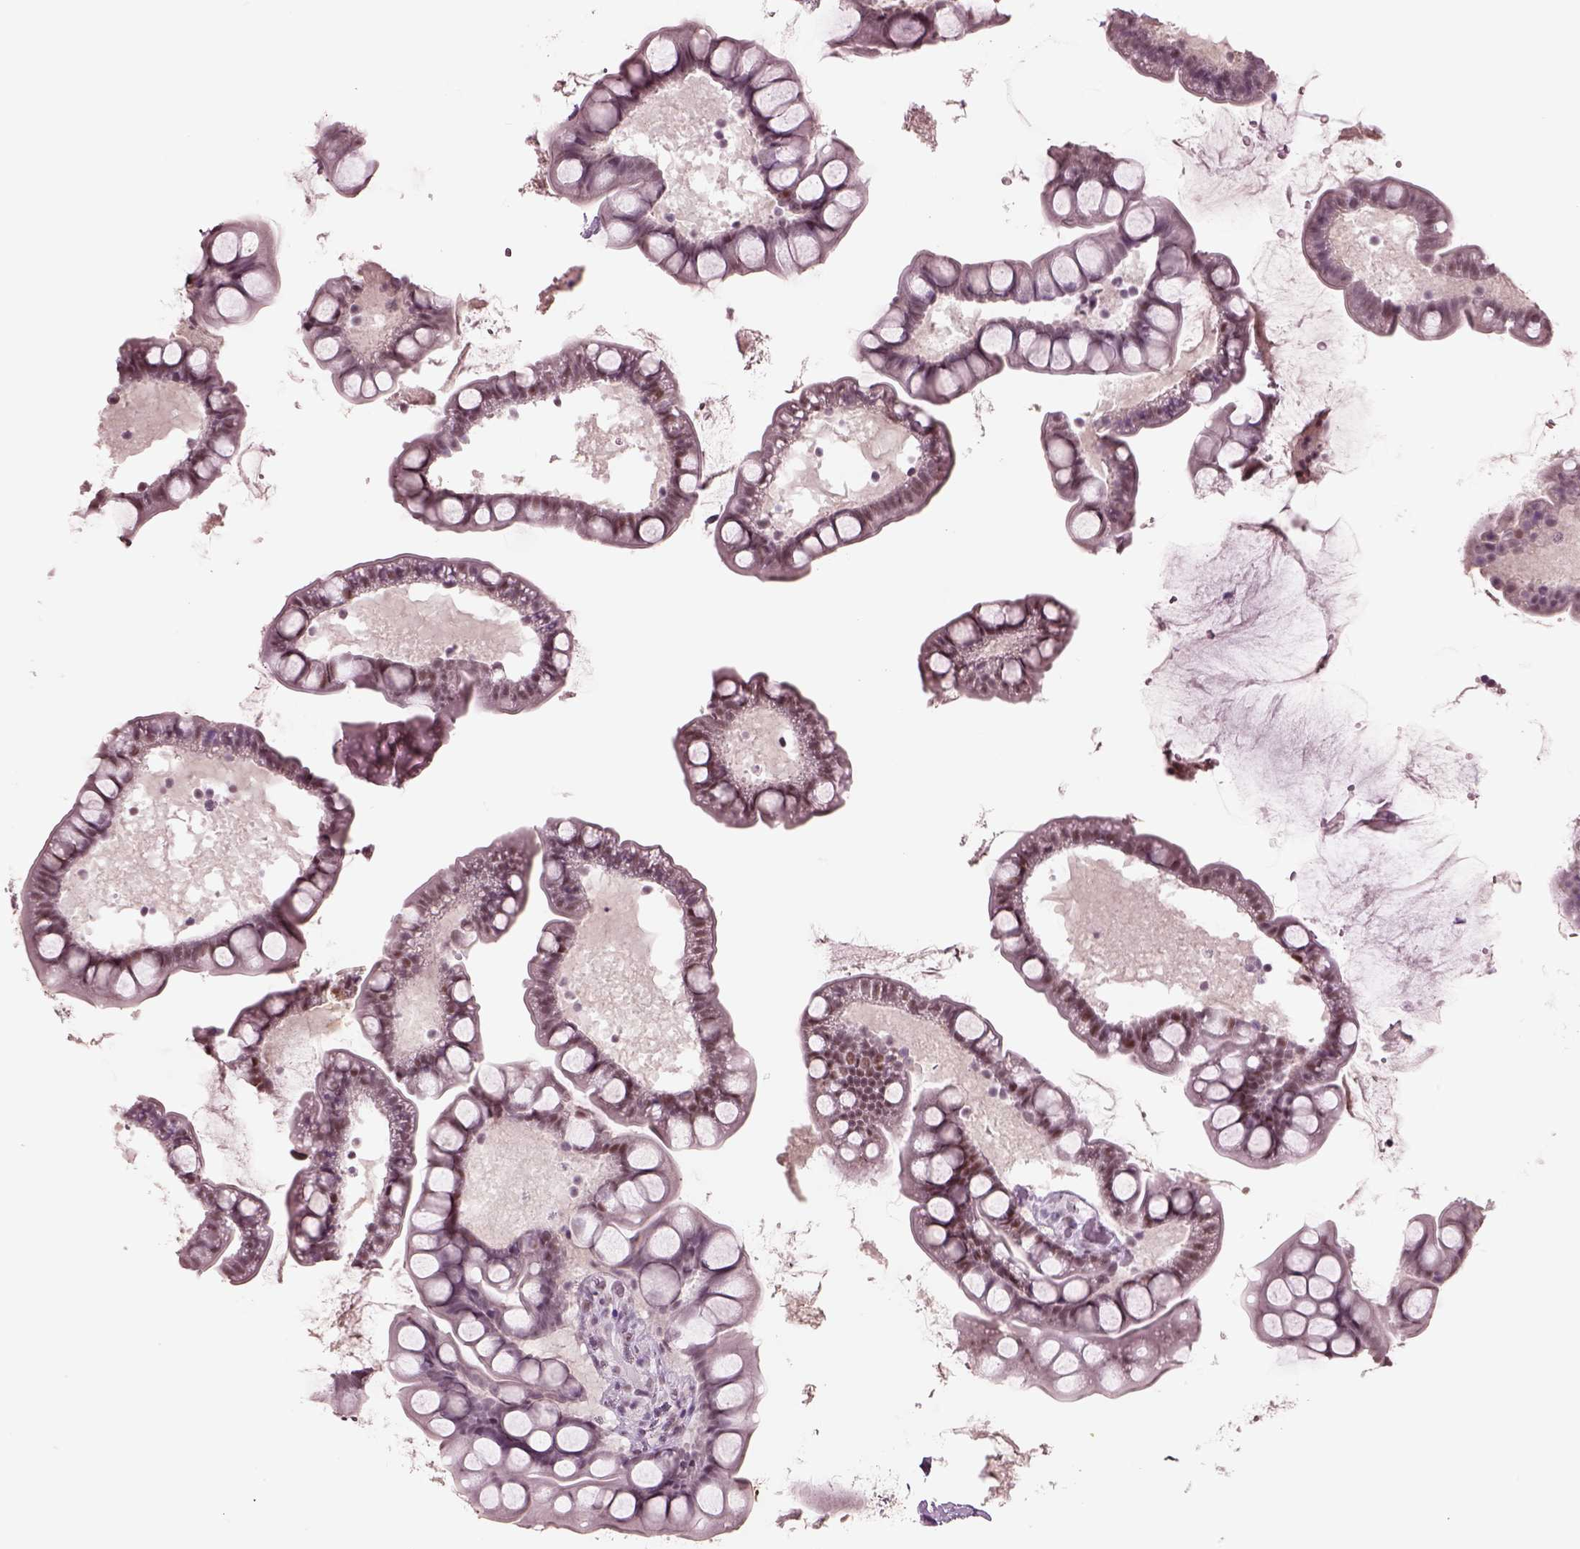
{"staining": {"intensity": "weak", "quantity": "<25%", "location": "nuclear"}, "tissue": "small intestine", "cell_type": "Glandular cells", "image_type": "normal", "snomed": [{"axis": "morphology", "description": "Normal tissue, NOS"}, {"axis": "topography", "description": "Small intestine"}], "caption": "Immunohistochemical staining of benign small intestine demonstrates no significant positivity in glandular cells.", "gene": "SEPHS1", "patient": {"sex": "male", "age": 70}}